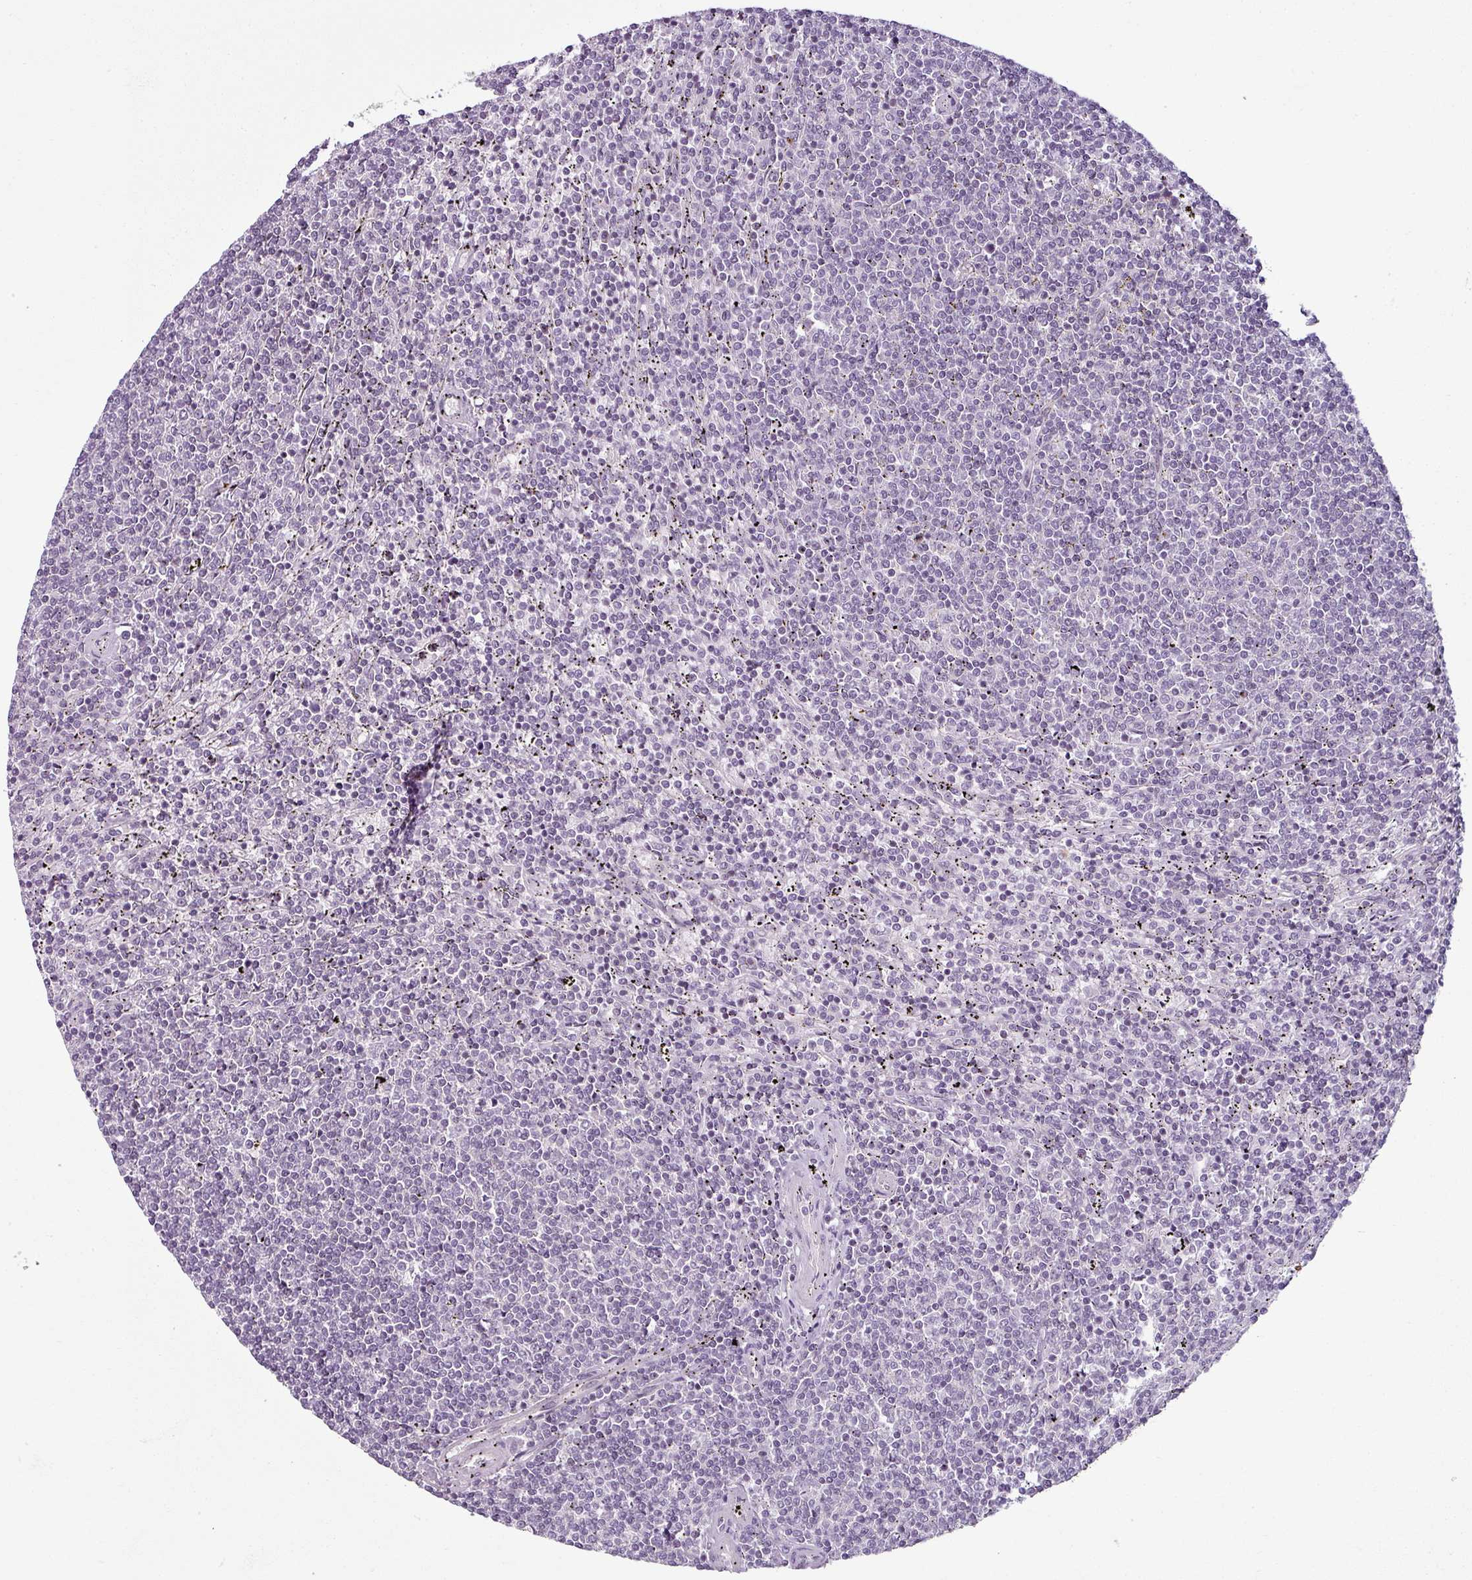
{"staining": {"intensity": "negative", "quantity": "none", "location": "none"}, "tissue": "lymphoma", "cell_type": "Tumor cells", "image_type": "cancer", "snomed": [{"axis": "morphology", "description": "Malignant lymphoma, non-Hodgkin's type, Low grade"}, {"axis": "topography", "description": "Spleen"}], "caption": "IHC histopathology image of neoplastic tissue: low-grade malignant lymphoma, non-Hodgkin's type stained with DAB displays no significant protein positivity in tumor cells.", "gene": "OR52D1", "patient": {"sex": "female", "age": 50}}